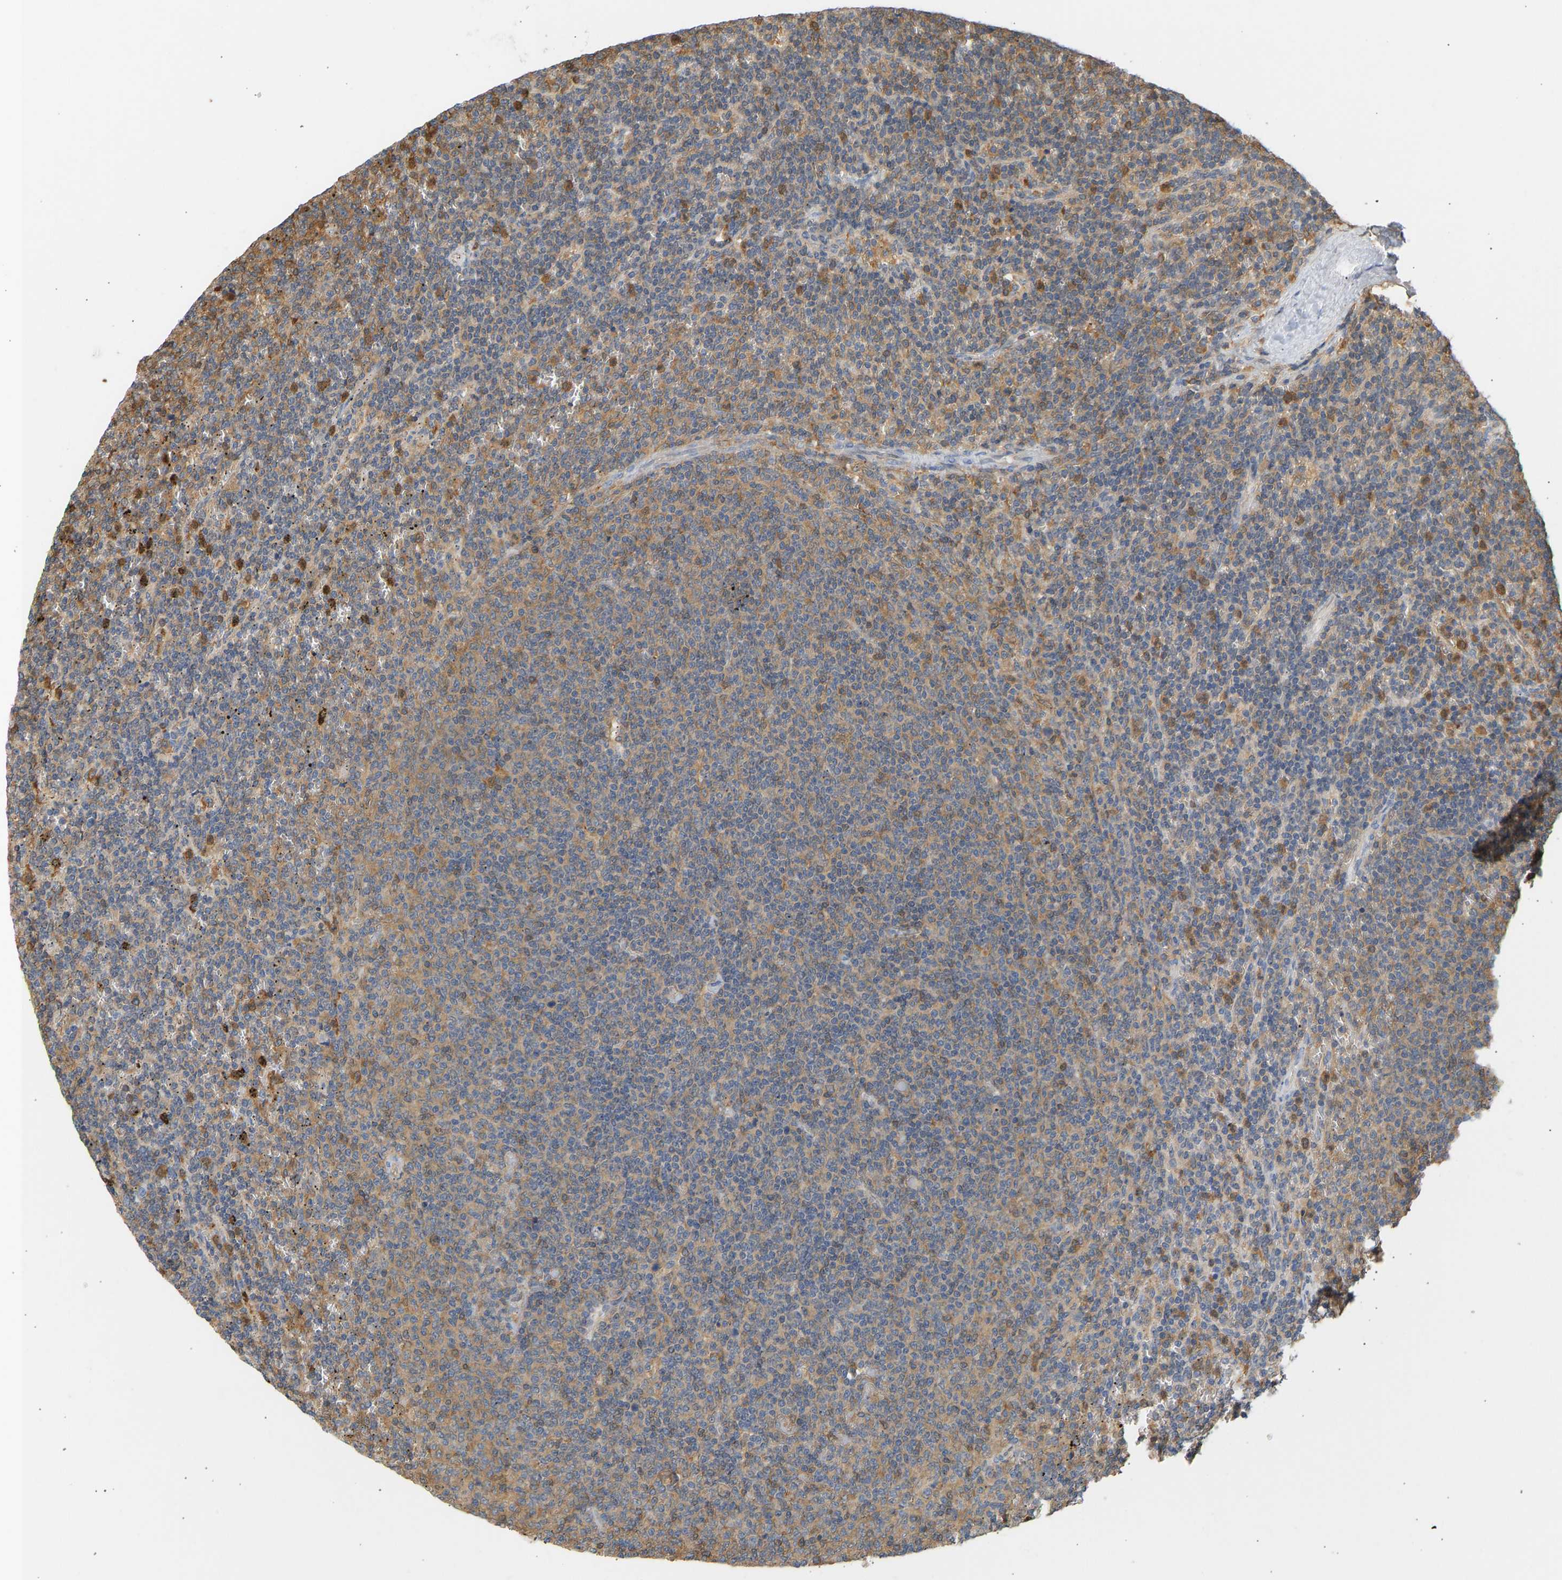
{"staining": {"intensity": "moderate", "quantity": ">75%", "location": "cytoplasmic/membranous"}, "tissue": "lymphoma", "cell_type": "Tumor cells", "image_type": "cancer", "snomed": [{"axis": "morphology", "description": "Malignant lymphoma, non-Hodgkin's type, Low grade"}, {"axis": "topography", "description": "Spleen"}], "caption": "IHC photomicrograph of human malignant lymphoma, non-Hodgkin's type (low-grade) stained for a protein (brown), which reveals medium levels of moderate cytoplasmic/membranous staining in approximately >75% of tumor cells.", "gene": "ENO1", "patient": {"sex": "female", "age": 50}}